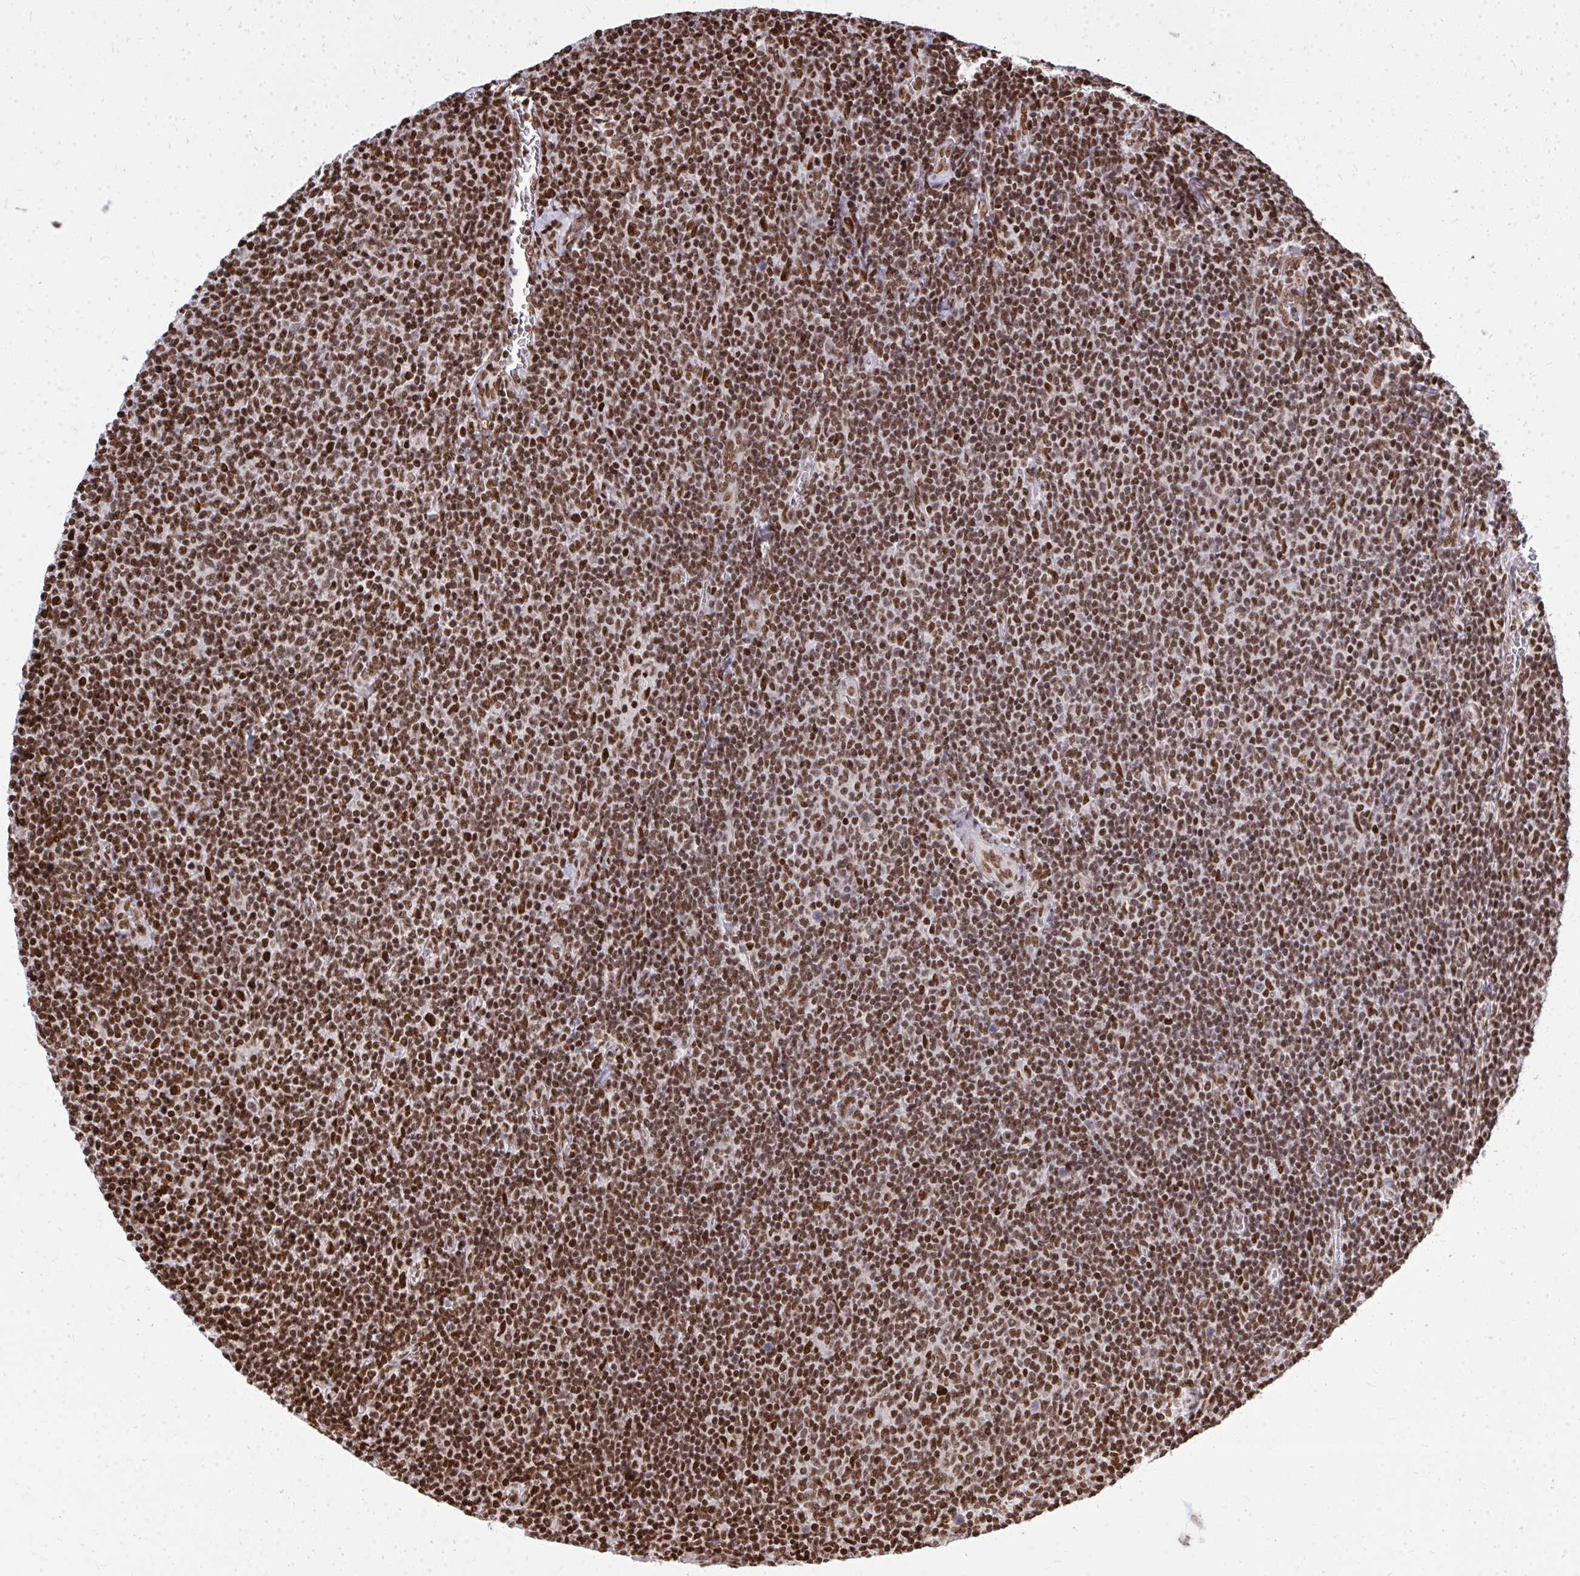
{"staining": {"intensity": "strong", "quantity": ">75%", "location": "nuclear"}, "tissue": "lymphoma", "cell_type": "Tumor cells", "image_type": "cancer", "snomed": [{"axis": "morphology", "description": "Malignant lymphoma, non-Hodgkin's type, Low grade"}, {"axis": "topography", "description": "Lymph node"}], "caption": "Immunohistochemistry micrograph of neoplastic tissue: human lymphoma stained using immunohistochemistry (IHC) exhibits high levels of strong protein expression localized specifically in the nuclear of tumor cells, appearing as a nuclear brown color.", "gene": "TBL1Y", "patient": {"sex": "male", "age": 52}}